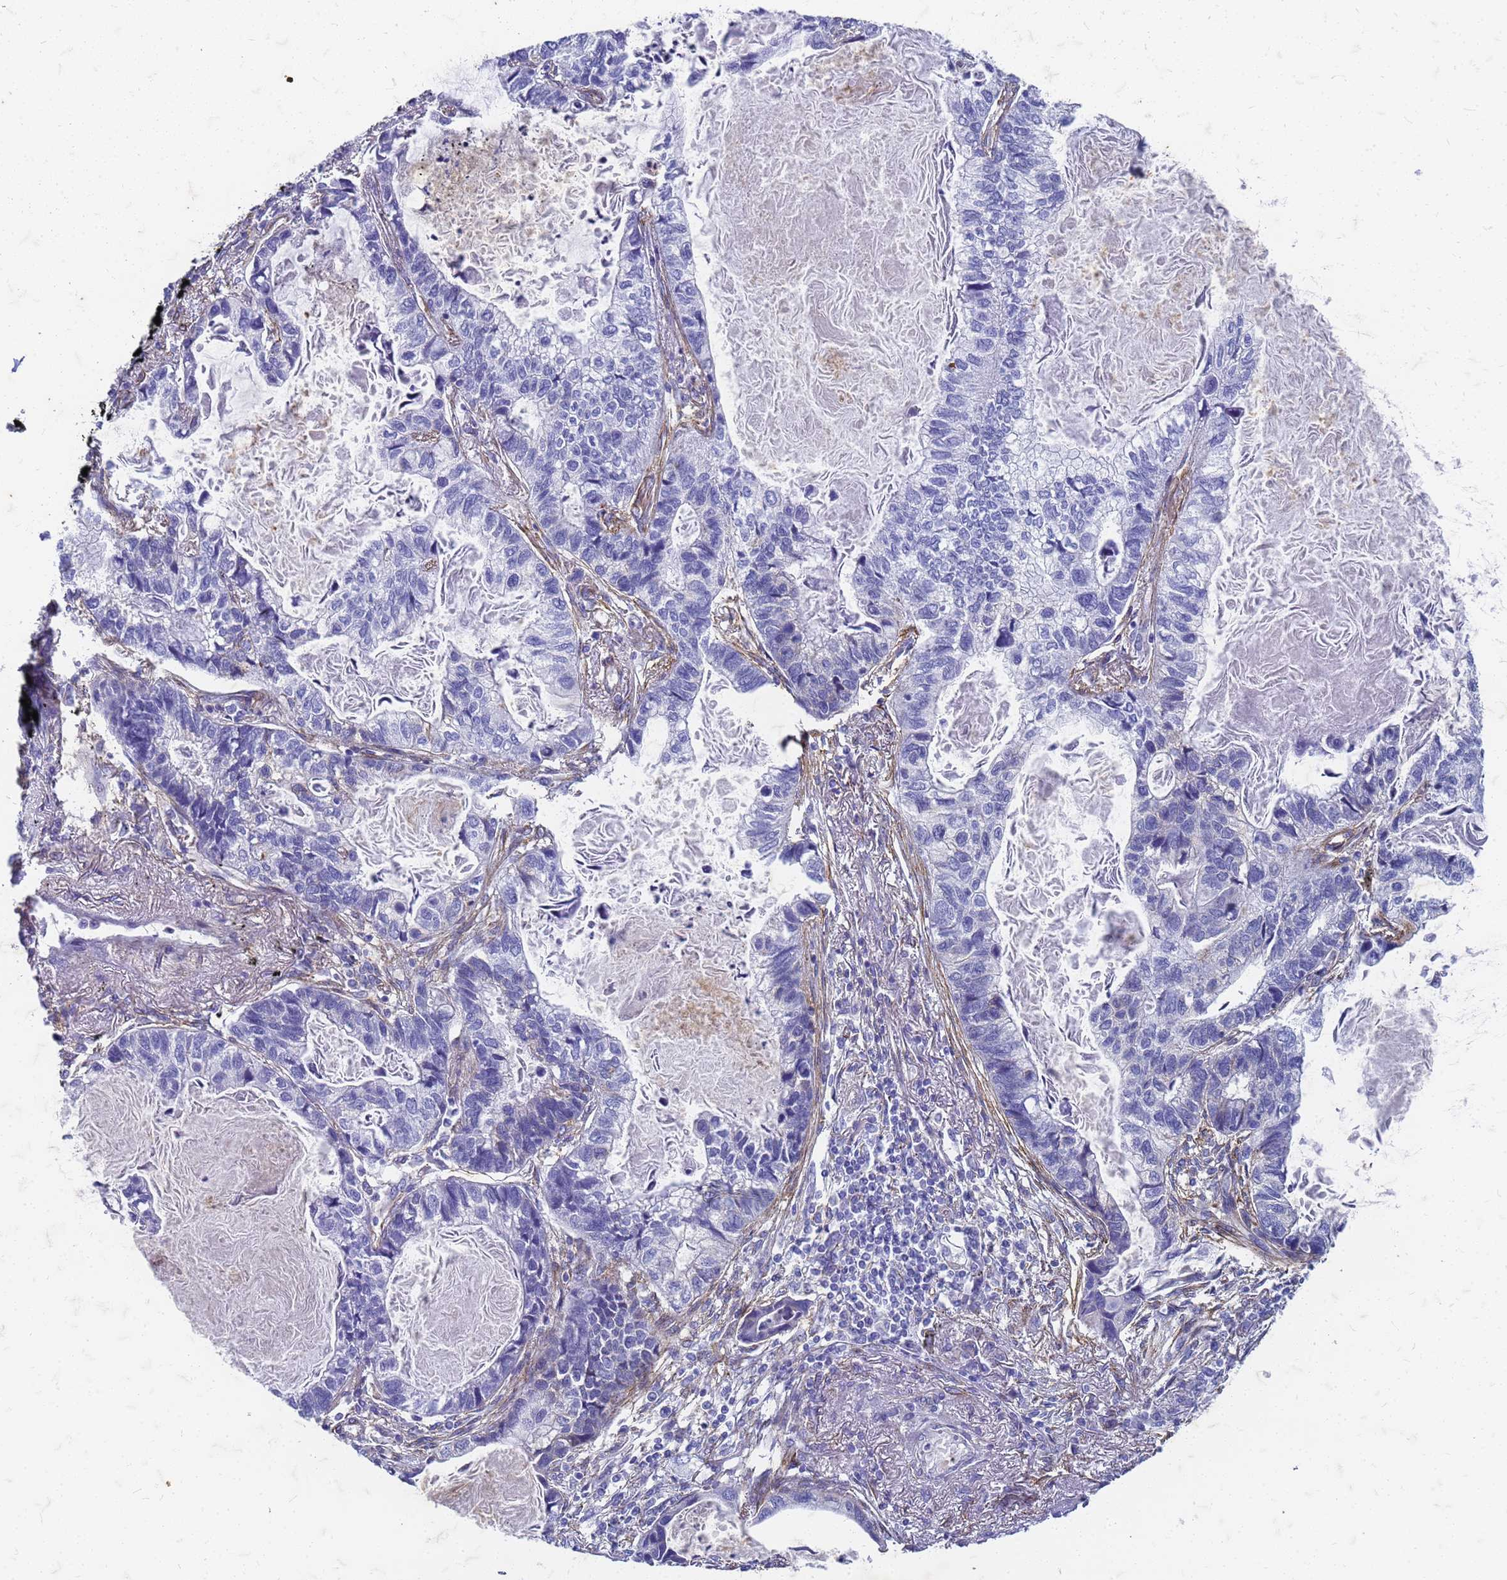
{"staining": {"intensity": "negative", "quantity": "none", "location": "none"}, "tissue": "lung cancer", "cell_type": "Tumor cells", "image_type": "cancer", "snomed": [{"axis": "morphology", "description": "Adenocarcinoma, NOS"}, {"axis": "topography", "description": "Lung"}], "caption": "This is an immunohistochemistry image of lung adenocarcinoma. There is no expression in tumor cells.", "gene": "TRIM64B", "patient": {"sex": "male", "age": 67}}